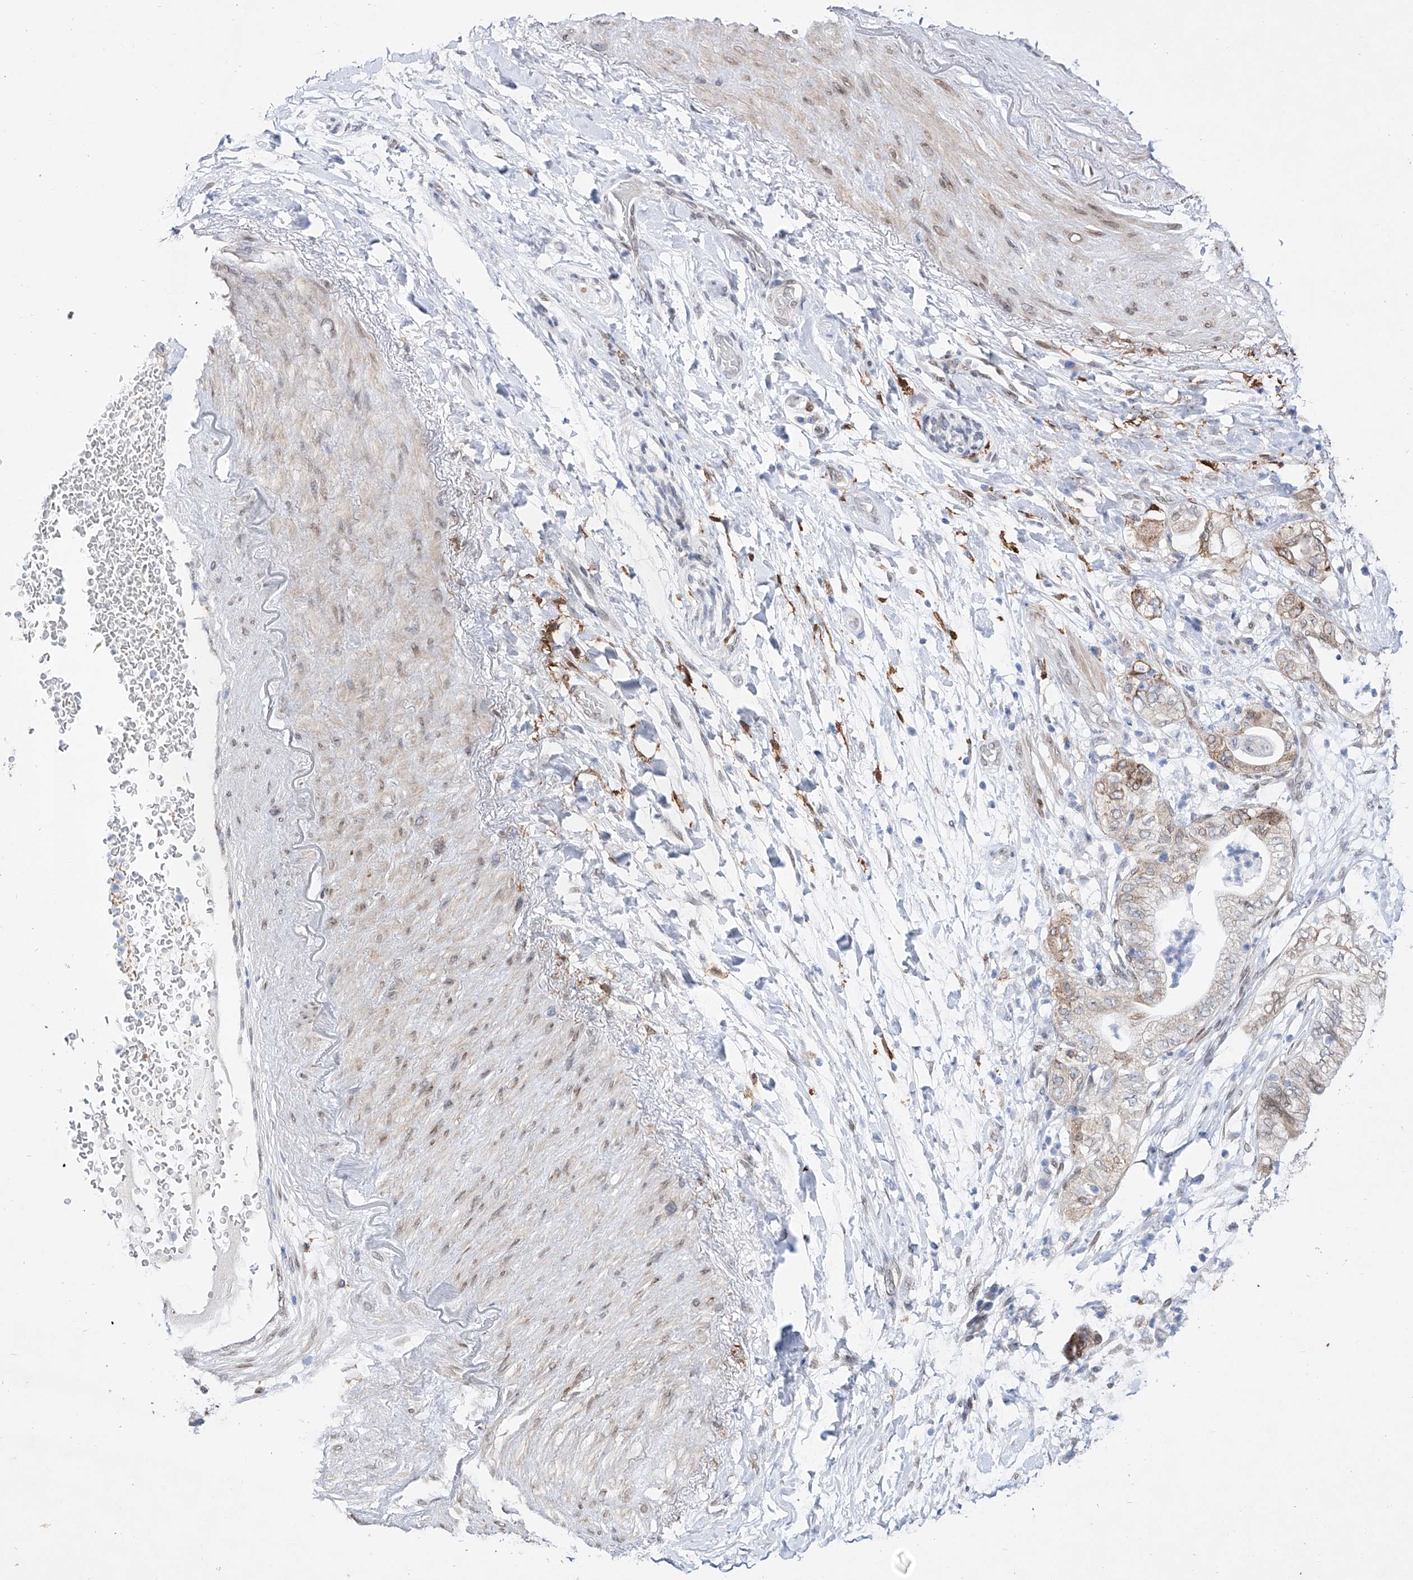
{"staining": {"intensity": "weak", "quantity": "<25%", "location": "cytoplasmic/membranous"}, "tissue": "pancreatic cancer", "cell_type": "Tumor cells", "image_type": "cancer", "snomed": [{"axis": "morphology", "description": "Adenocarcinoma, NOS"}, {"axis": "topography", "description": "Pancreas"}], "caption": "DAB immunohistochemical staining of pancreatic adenocarcinoma displays no significant staining in tumor cells. The staining is performed using DAB brown chromogen with nuclei counter-stained in using hematoxylin.", "gene": "LCLAT1", "patient": {"sex": "female", "age": 73}}